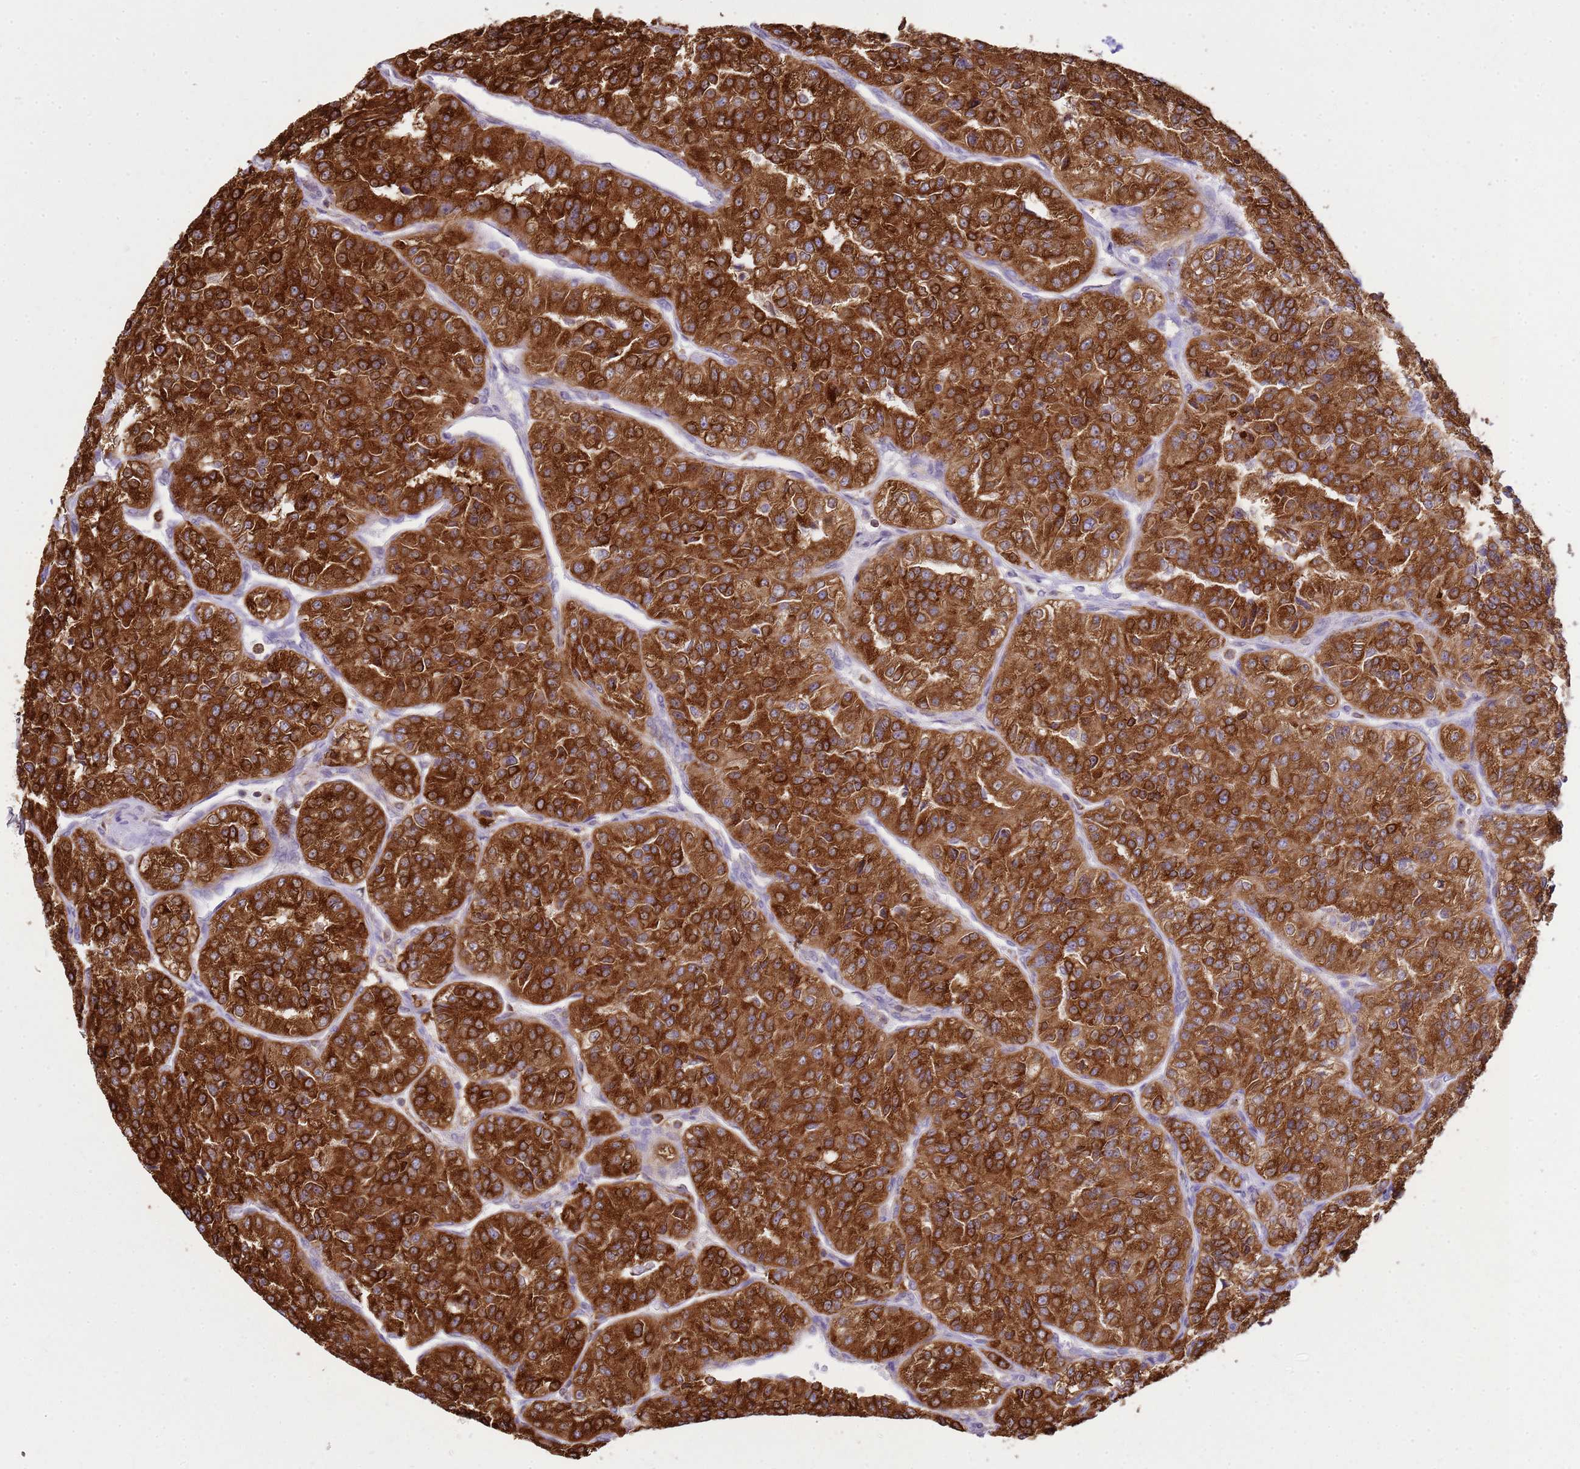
{"staining": {"intensity": "strong", "quantity": ">75%", "location": "cytoplasmic/membranous"}, "tissue": "renal cancer", "cell_type": "Tumor cells", "image_type": "cancer", "snomed": [{"axis": "morphology", "description": "Adenocarcinoma, NOS"}, {"axis": "topography", "description": "Kidney"}], "caption": "Strong cytoplasmic/membranous protein staining is appreciated in about >75% of tumor cells in renal adenocarcinoma. Using DAB (3,3'-diaminobenzidine) (brown) and hematoxylin (blue) stains, captured at high magnification using brightfield microscopy.", "gene": "GABRE", "patient": {"sex": "female", "age": 63}}